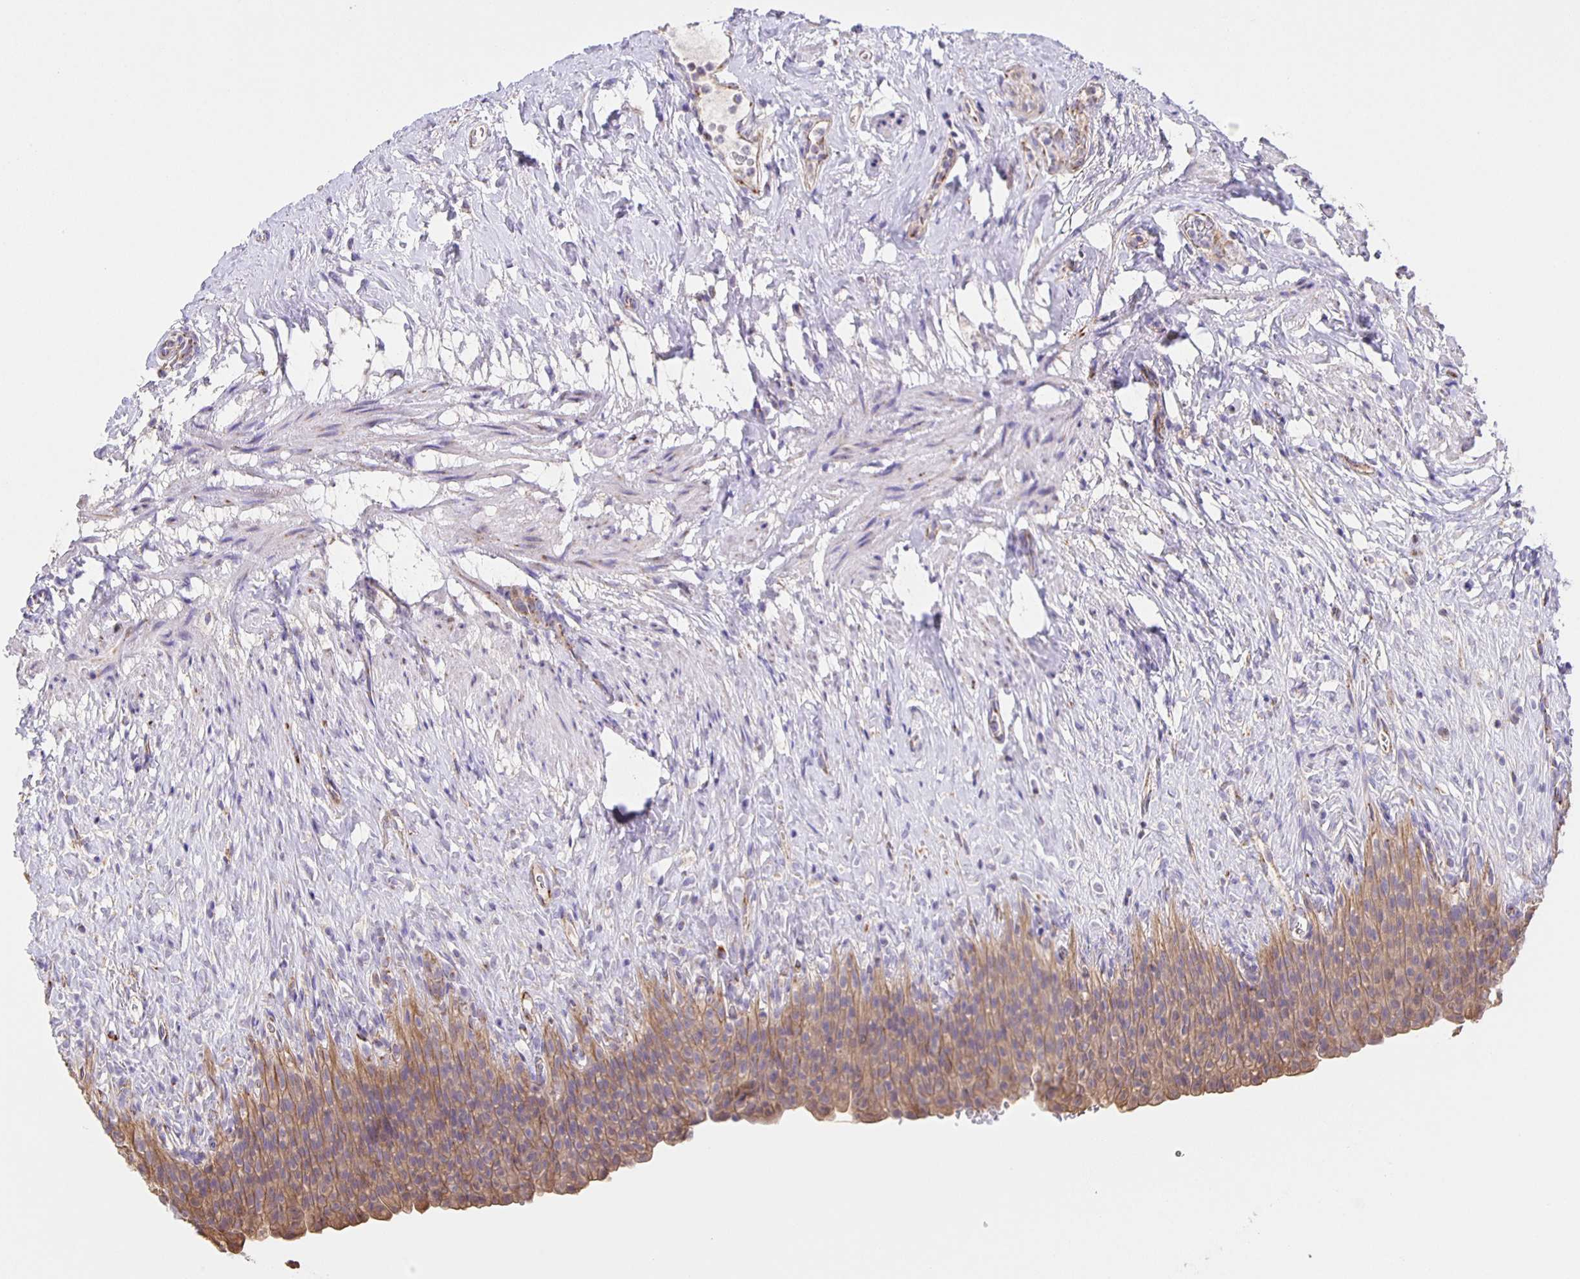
{"staining": {"intensity": "moderate", "quantity": ">75%", "location": "cytoplasmic/membranous"}, "tissue": "urinary bladder", "cell_type": "Urothelial cells", "image_type": "normal", "snomed": [{"axis": "morphology", "description": "Normal tissue, NOS"}, {"axis": "topography", "description": "Urinary bladder"}, {"axis": "topography", "description": "Prostate"}], "caption": "DAB immunohistochemical staining of normal human urinary bladder shows moderate cytoplasmic/membranous protein expression in about >75% of urothelial cells.", "gene": "JMJD4", "patient": {"sex": "male", "age": 76}}